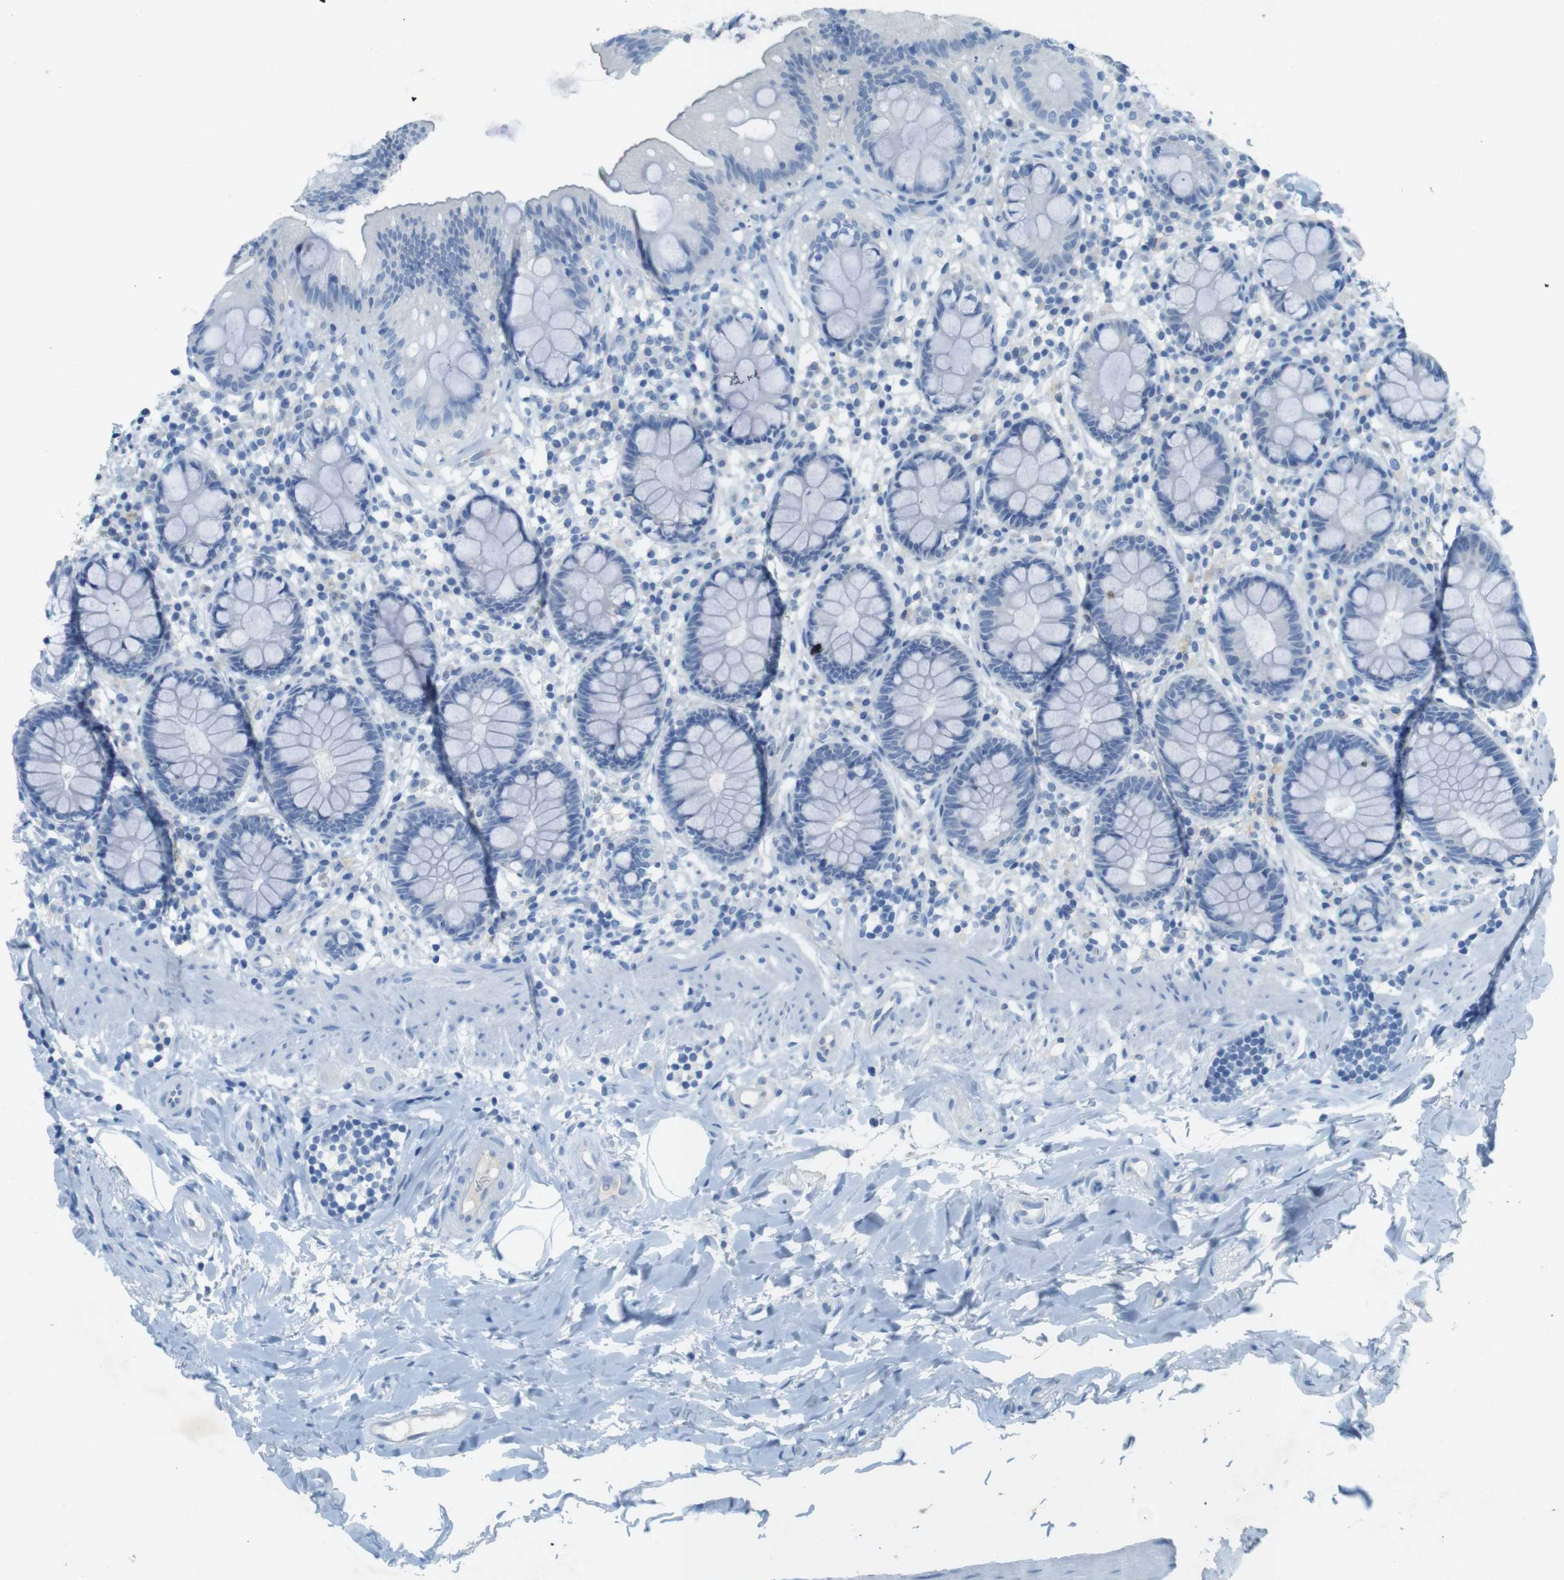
{"staining": {"intensity": "negative", "quantity": "none", "location": "none"}, "tissue": "colon", "cell_type": "Endothelial cells", "image_type": "normal", "snomed": [{"axis": "morphology", "description": "Normal tissue, NOS"}, {"axis": "topography", "description": "Colon"}], "caption": "Colon was stained to show a protein in brown. There is no significant positivity in endothelial cells. Nuclei are stained in blue.", "gene": "CD320", "patient": {"sex": "female", "age": 80}}